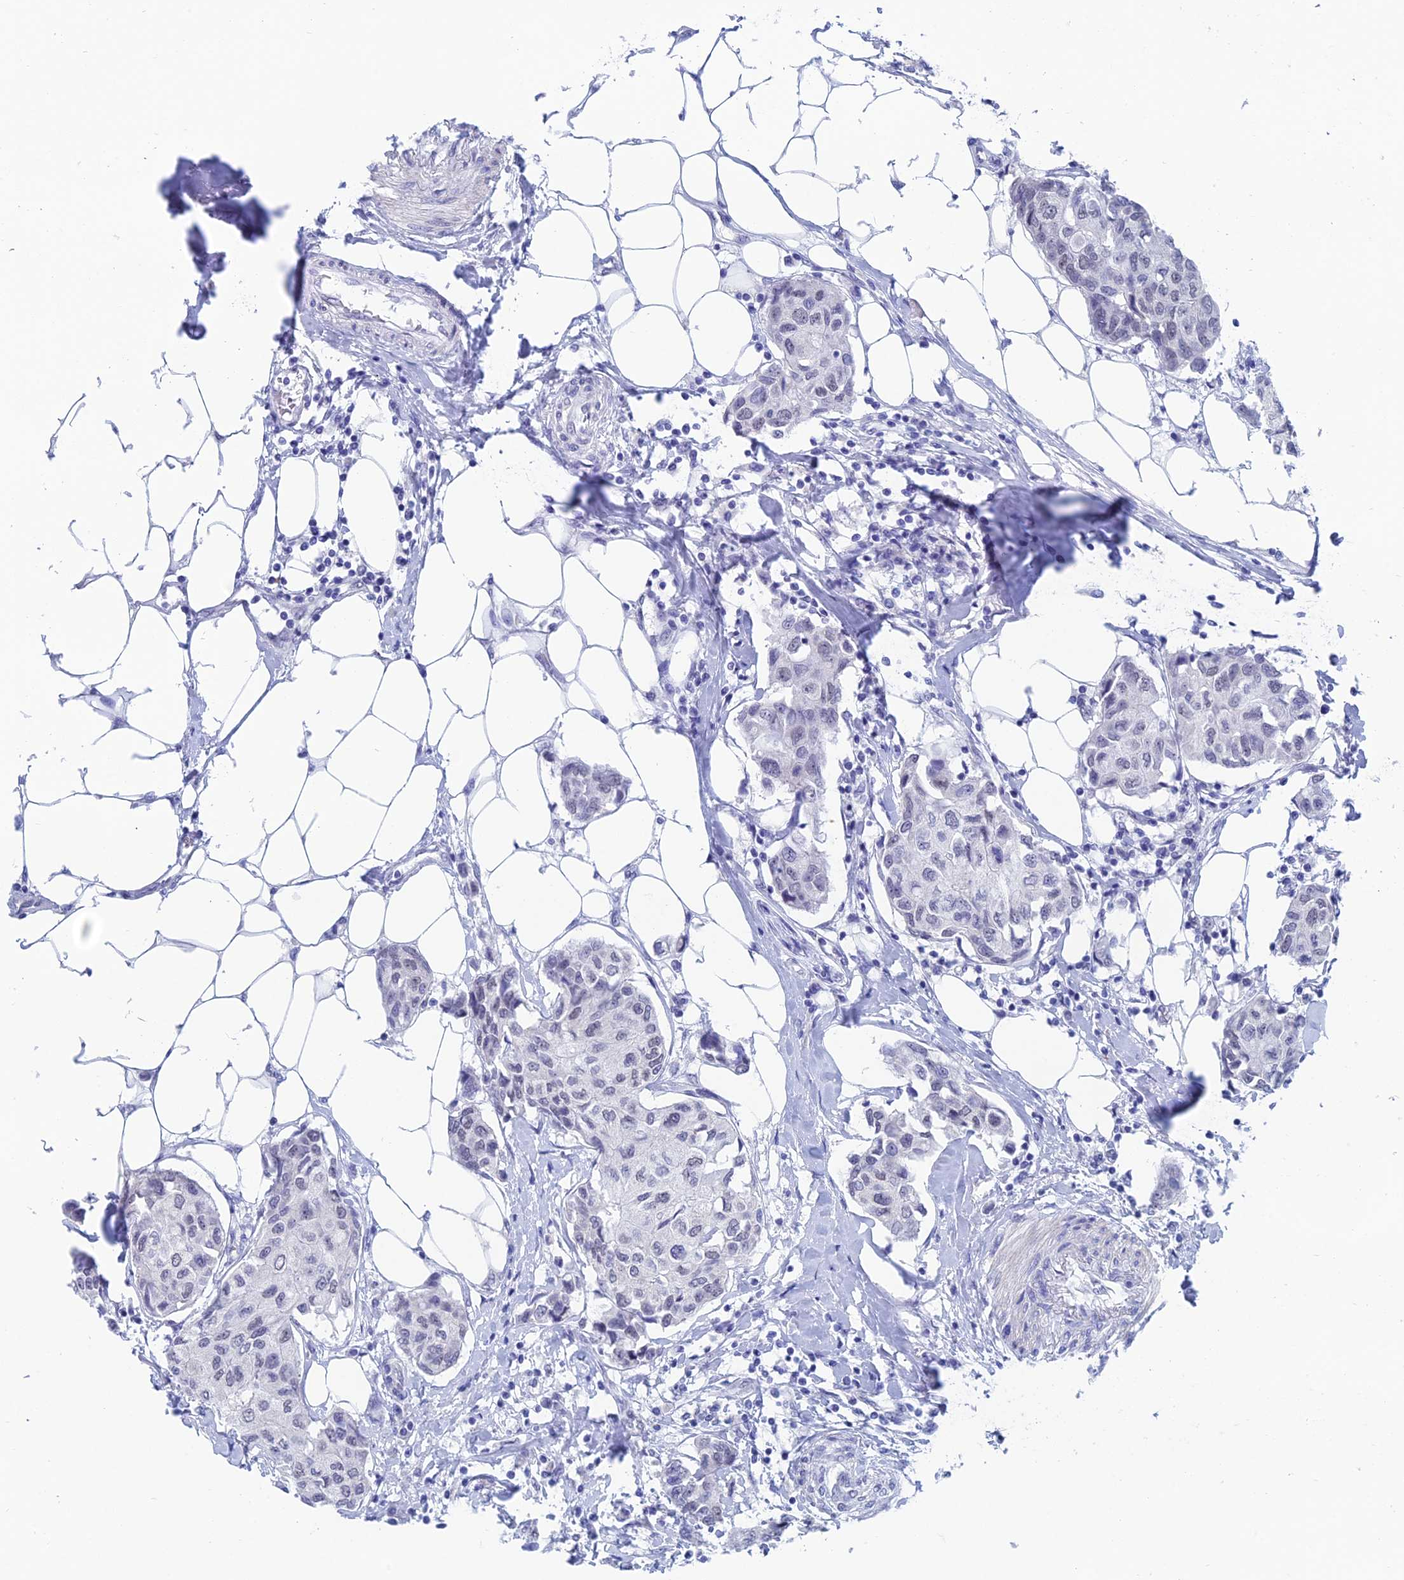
{"staining": {"intensity": "negative", "quantity": "none", "location": "none"}, "tissue": "breast cancer", "cell_type": "Tumor cells", "image_type": "cancer", "snomed": [{"axis": "morphology", "description": "Duct carcinoma"}, {"axis": "topography", "description": "Breast"}], "caption": "IHC histopathology image of neoplastic tissue: breast cancer (invasive ductal carcinoma) stained with DAB displays no significant protein expression in tumor cells. (DAB (3,3'-diaminobenzidine) IHC with hematoxylin counter stain).", "gene": "NABP2", "patient": {"sex": "female", "age": 80}}